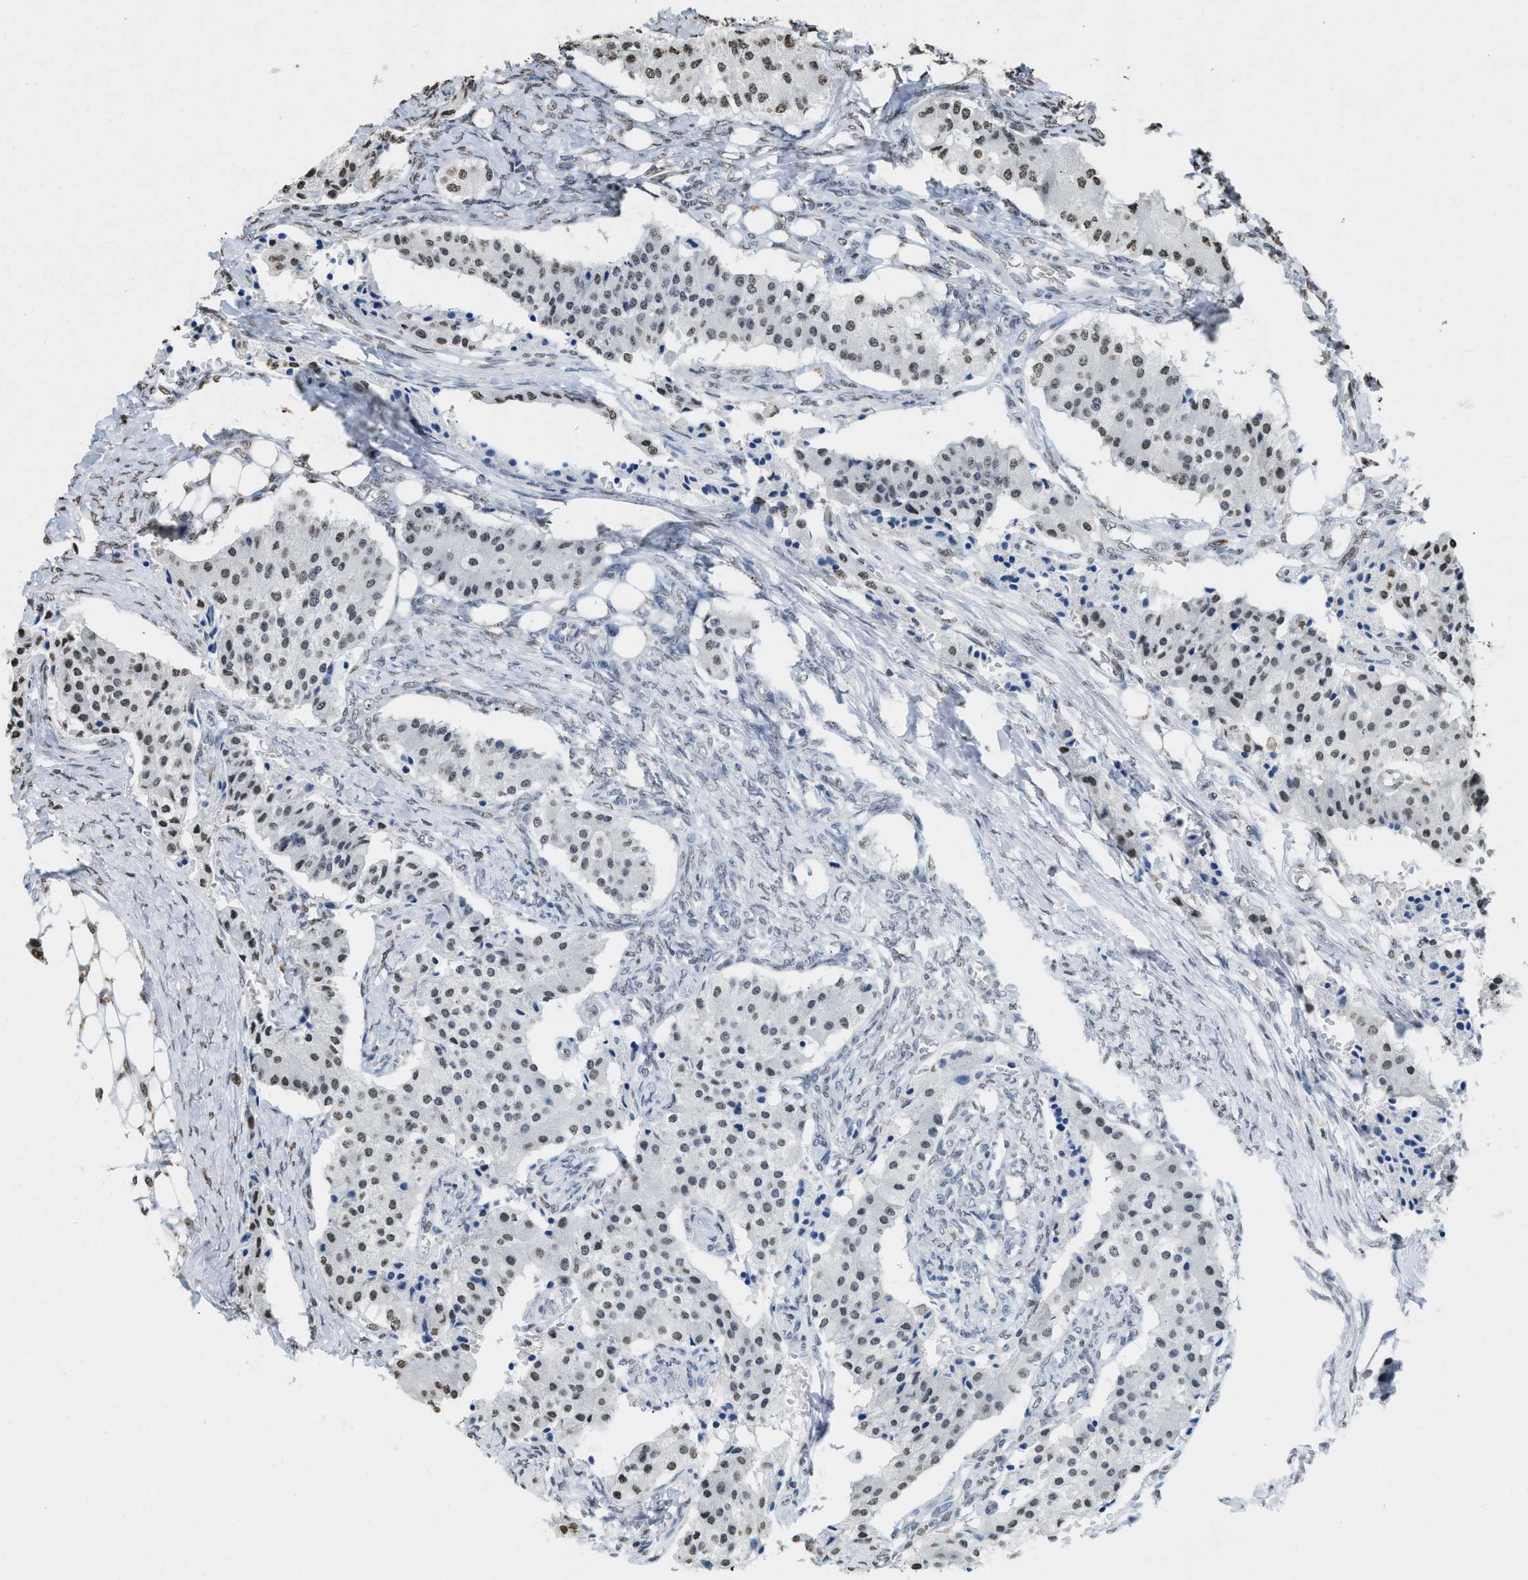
{"staining": {"intensity": "moderate", "quantity": "25%-75%", "location": "nuclear"}, "tissue": "carcinoid", "cell_type": "Tumor cells", "image_type": "cancer", "snomed": [{"axis": "morphology", "description": "Carcinoid, malignant, NOS"}, {"axis": "topography", "description": "Colon"}], "caption": "Malignant carcinoid was stained to show a protein in brown. There is medium levels of moderate nuclear expression in approximately 25%-75% of tumor cells.", "gene": "NUP88", "patient": {"sex": "female", "age": 52}}